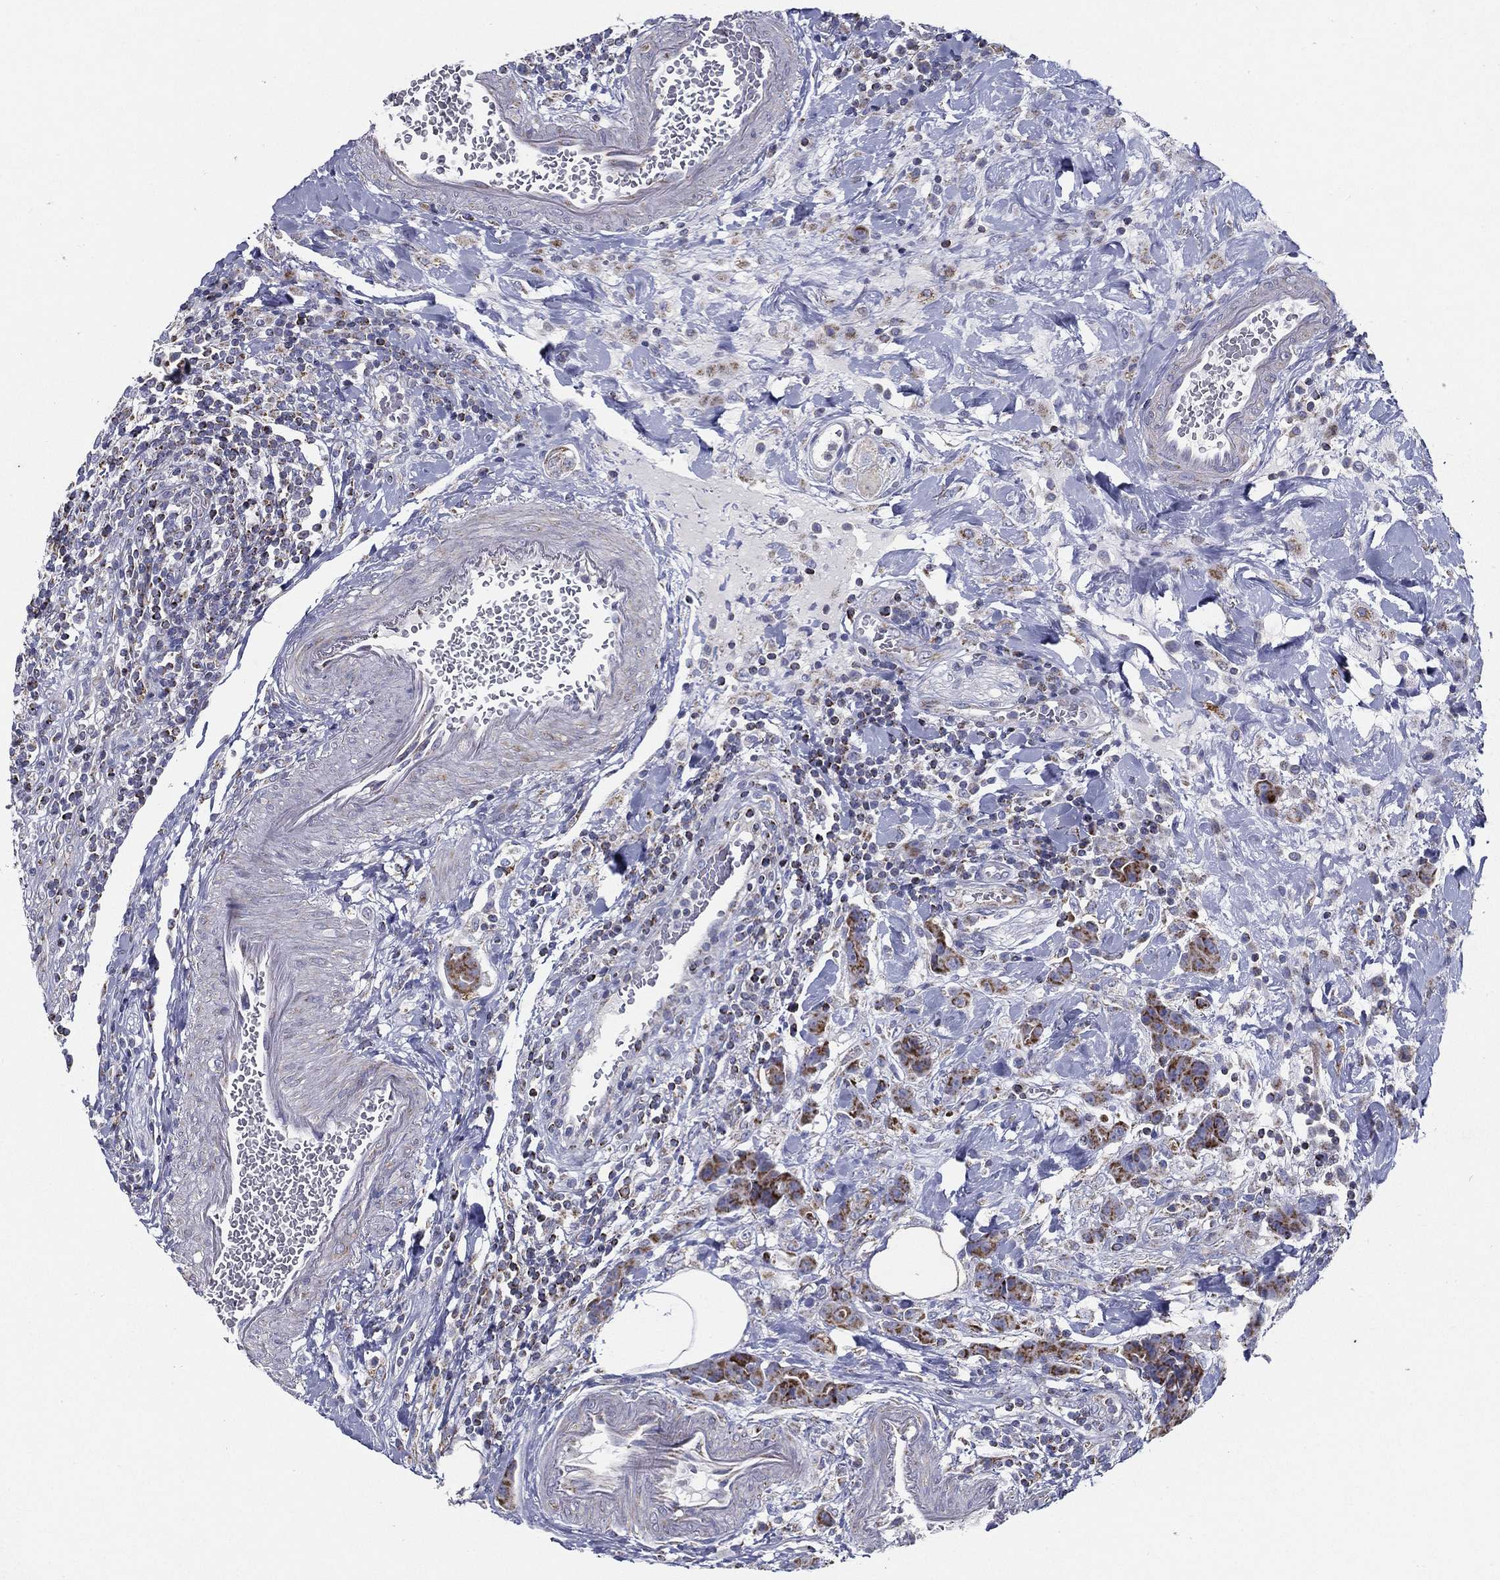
{"staining": {"intensity": "moderate", "quantity": "25%-75%", "location": "cytoplasmic/membranous"}, "tissue": "colorectal cancer", "cell_type": "Tumor cells", "image_type": "cancer", "snomed": [{"axis": "morphology", "description": "Adenocarcinoma, NOS"}, {"axis": "topography", "description": "Colon"}], "caption": "Approximately 25%-75% of tumor cells in colorectal cancer (adenocarcinoma) reveal moderate cytoplasmic/membranous protein staining as visualized by brown immunohistochemical staining.", "gene": "SFXN1", "patient": {"sex": "female", "age": 69}}